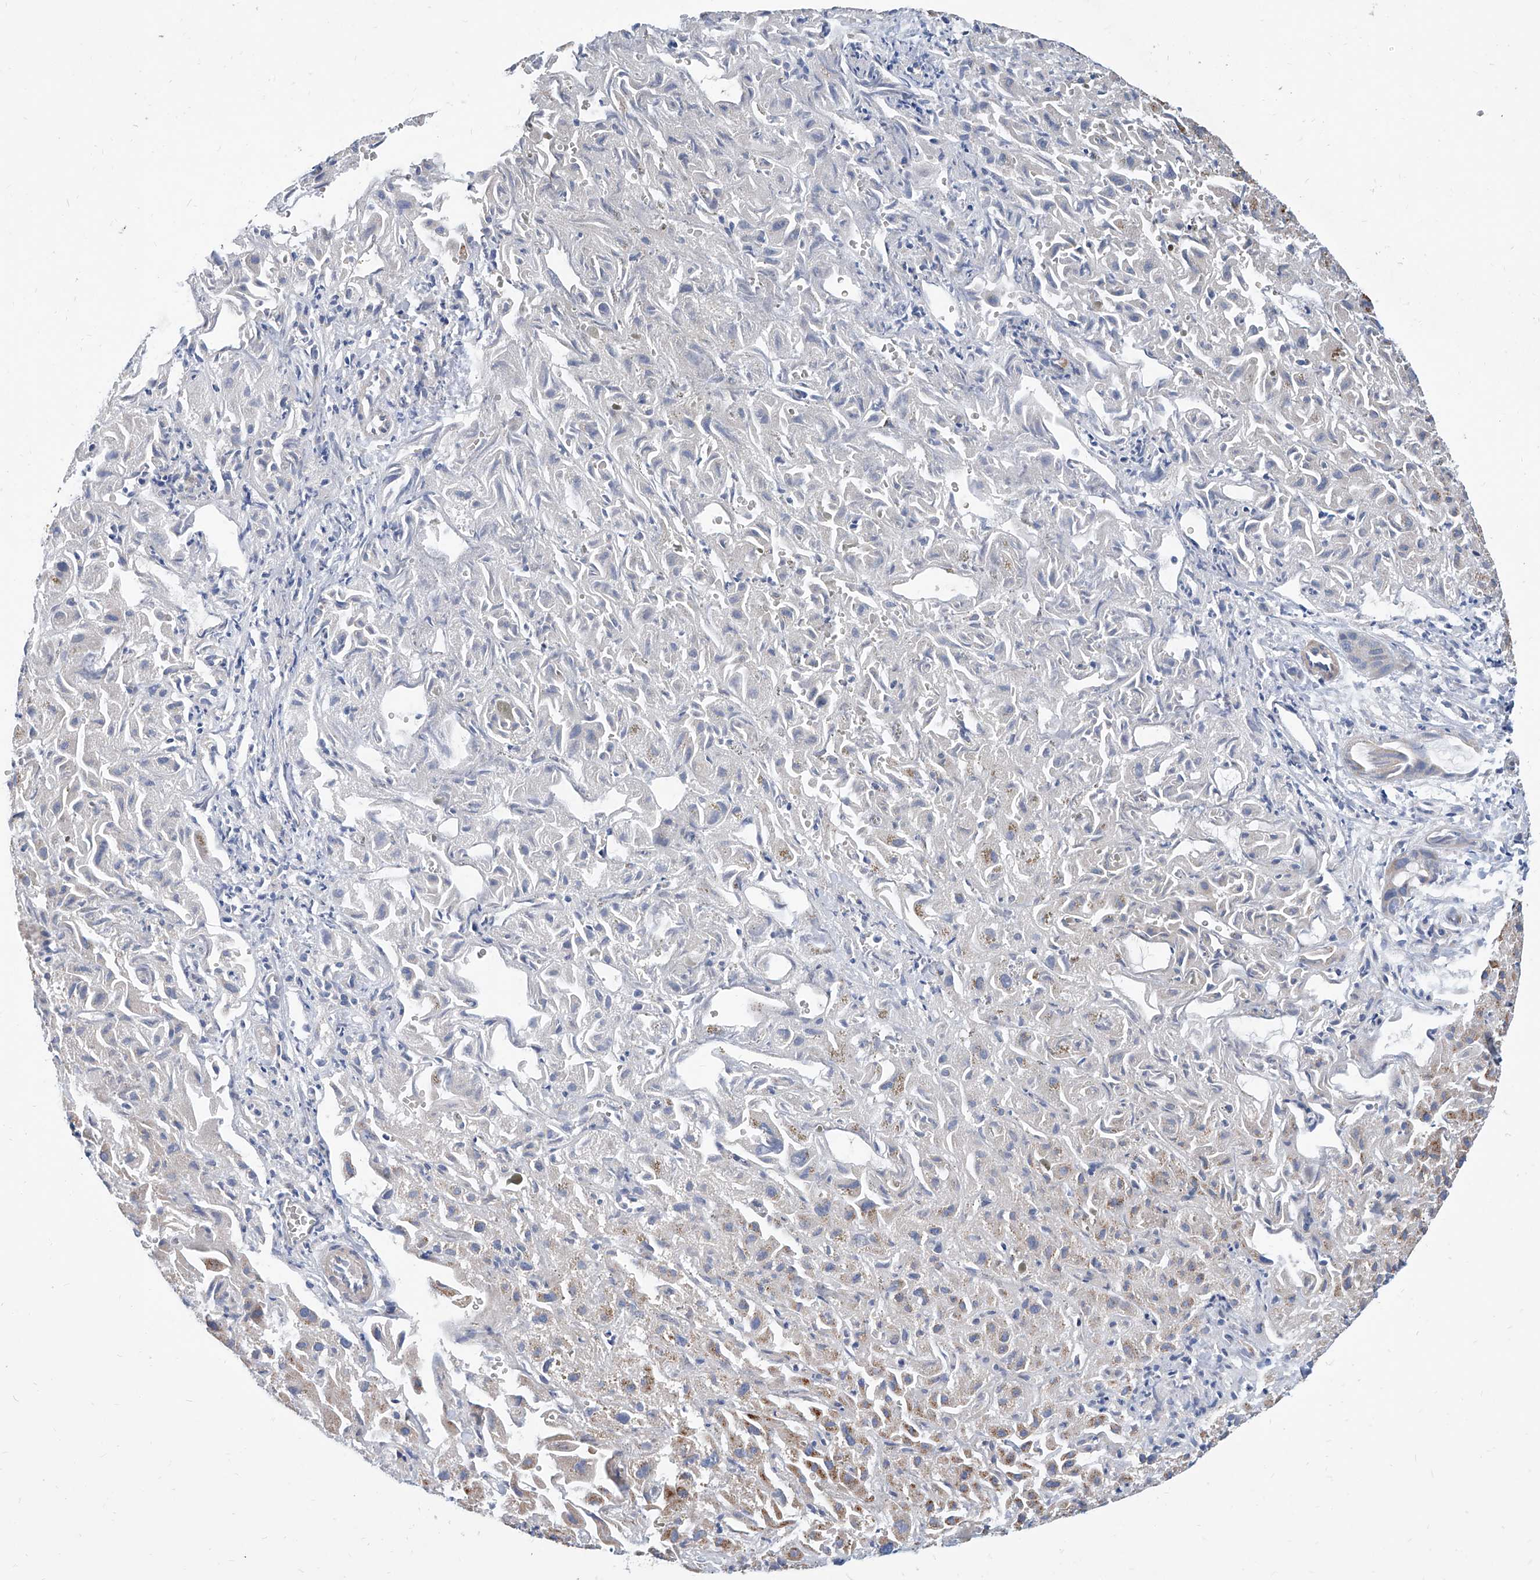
{"staining": {"intensity": "moderate", "quantity": "<25%", "location": "cytoplasmic/membranous"}, "tissue": "liver cancer", "cell_type": "Tumor cells", "image_type": "cancer", "snomed": [{"axis": "morphology", "description": "Cholangiocarcinoma"}, {"axis": "topography", "description": "Liver"}], "caption": "About <25% of tumor cells in liver cholangiocarcinoma exhibit moderate cytoplasmic/membranous protein positivity as visualized by brown immunohistochemical staining.", "gene": "USP48", "patient": {"sex": "female", "age": 52}}